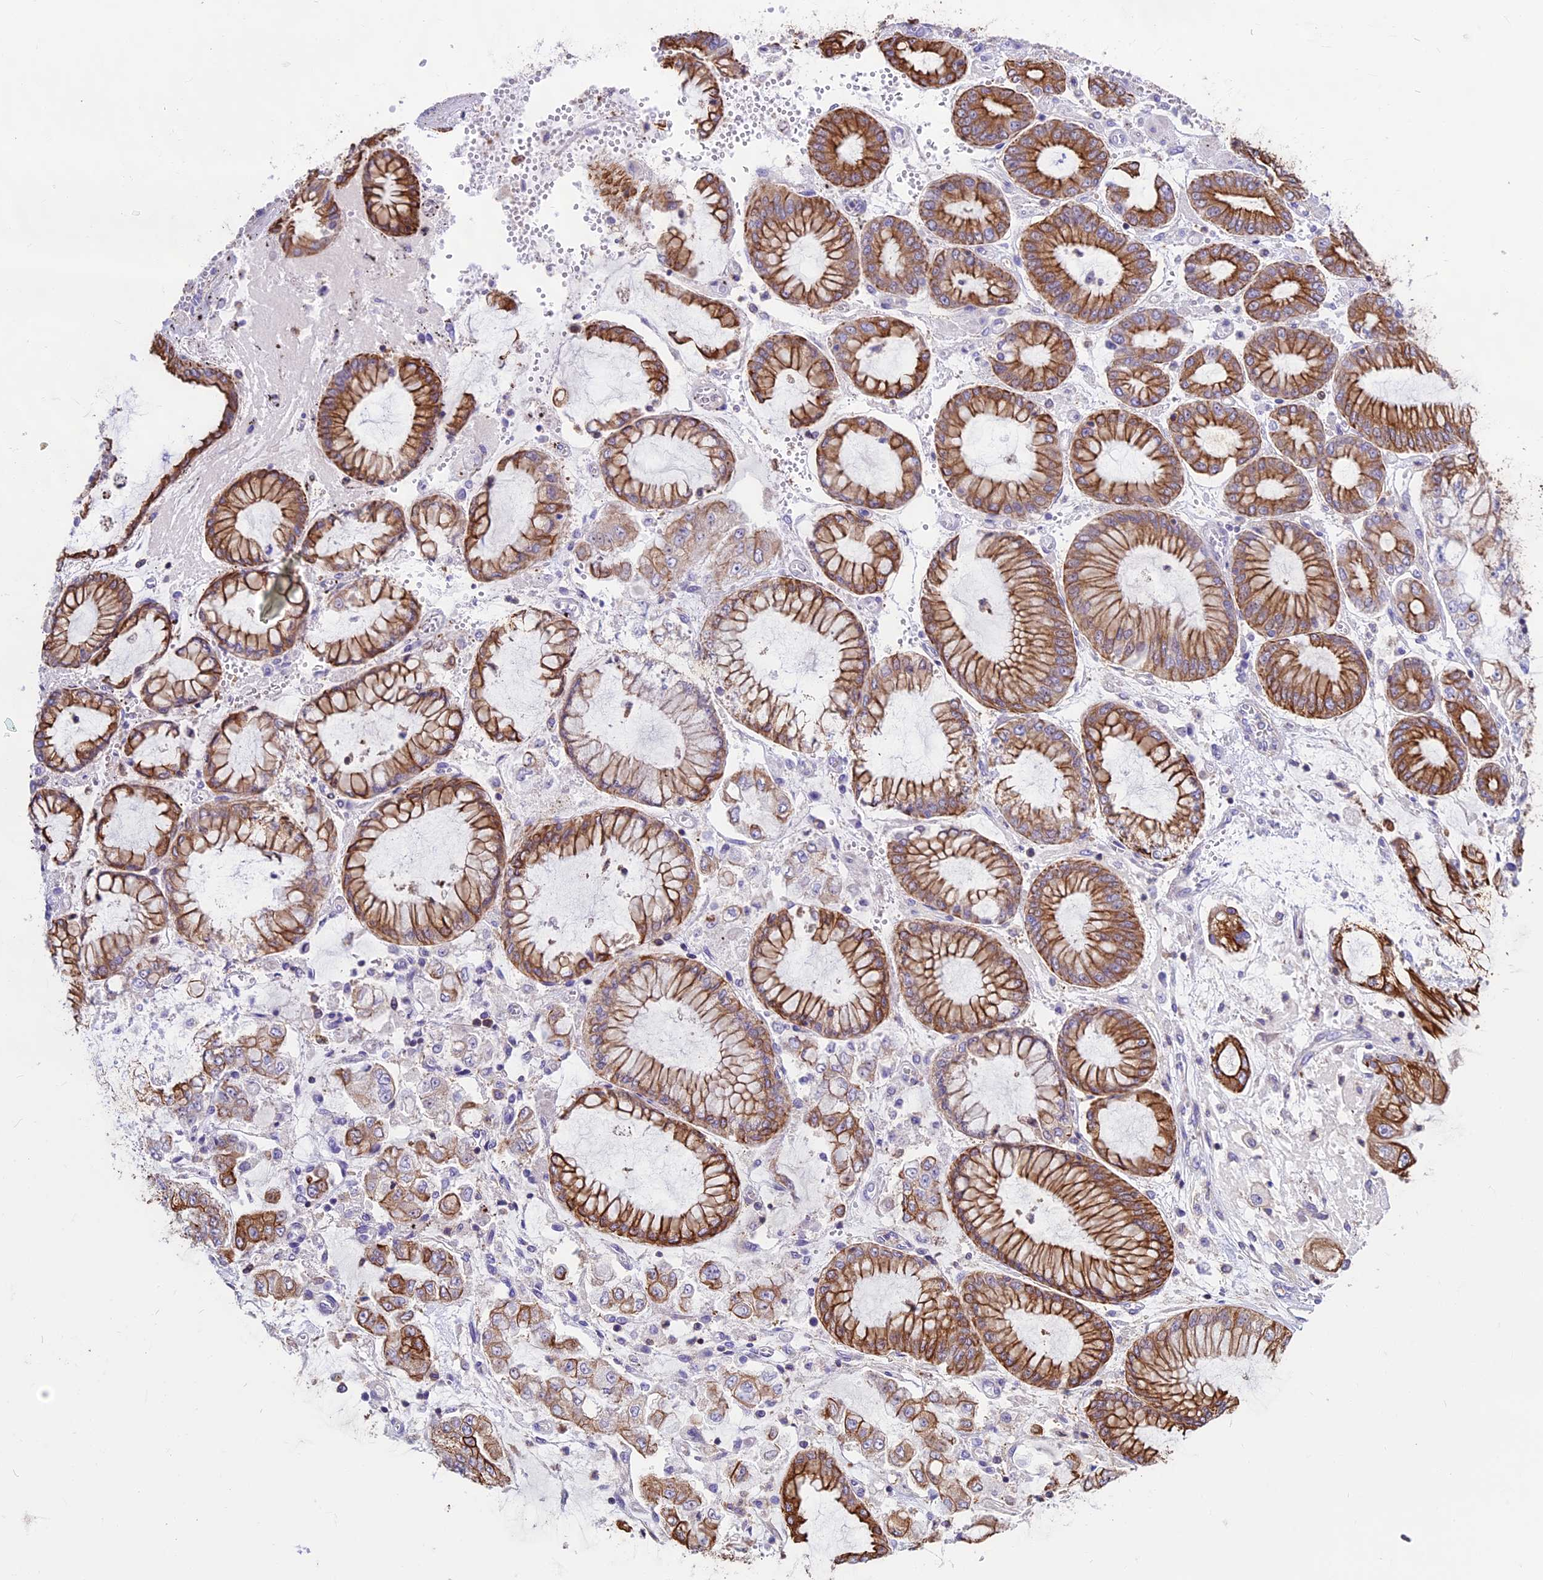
{"staining": {"intensity": "moderate", "quantity": "25%-75%", "location": "cytoplasmic/membranous"}, "tissue": "stomach cancer", "cell_type": "Tumor cells", "image_type": "cancer", "snomed": [{"axis": "morphology", "description": "Adenocarcinoma, NOS"}, {"axis": "topography", "description": "Stomach"}], "caption": "Brown immunohistochemical staining in stomach adenocarcinoma shows moderate cytoplasmic/membranous expression in approximately 25%-75% of tumor cells.", "gene": "CDAN1", "patient": {"sex": "male", "age": 76}}